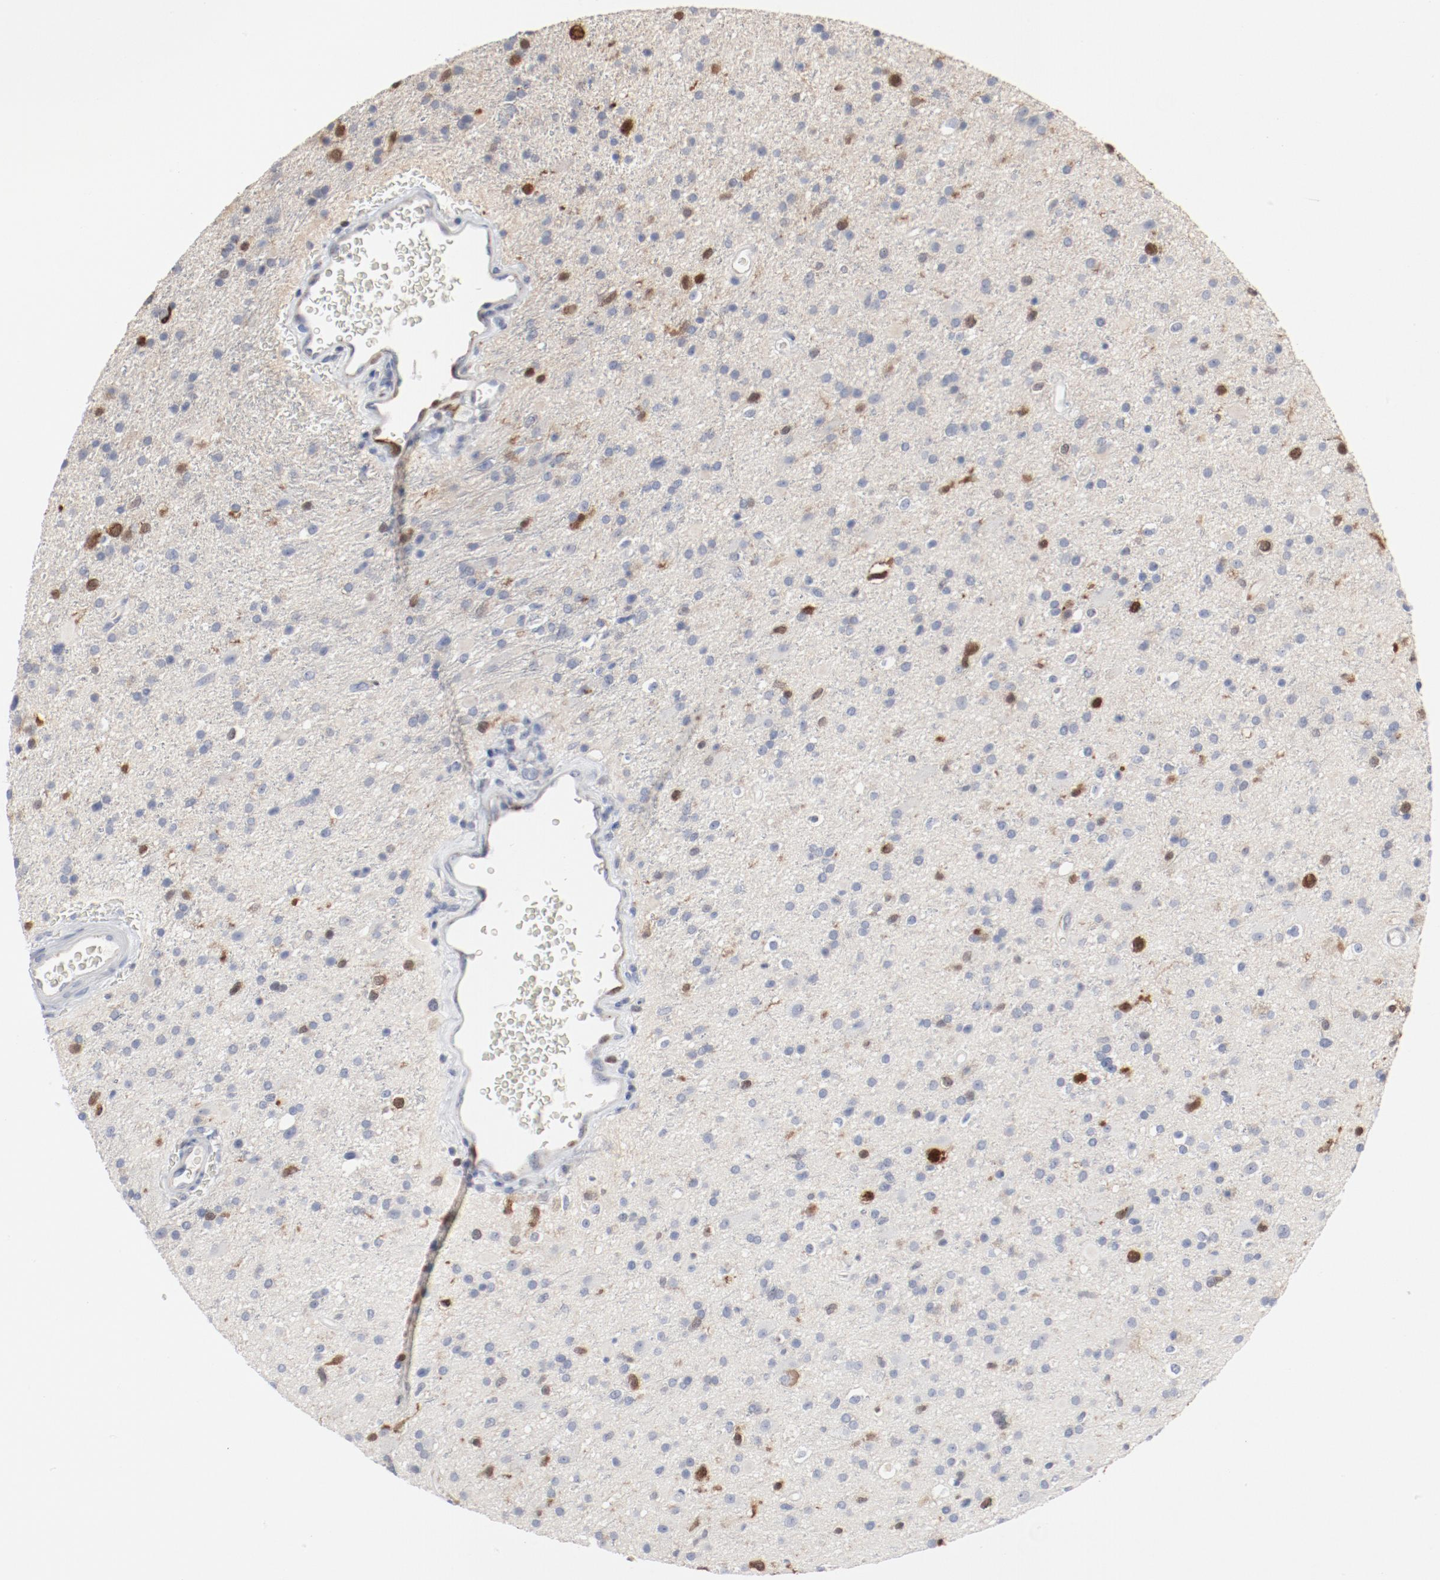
{"staining": {"intensity": "moderate", "quantity": "<25%", "location": "nuclear"}, "tissue": "glioma", "cell_type": "Tumor cells", "image_type": "cancer", "snomed": [{"axis": "morphology", "description": "Glioma, malignant, High grade"}, {"axis": "topography", "description": "Brain"}], "caption": "High-power microscopy captured an IHC photomicrograph of malignant high-grade glioma, revealing moderate nuclear expression in about <25% of tumor cells. (DAB = brown stain, brightfield microscopy at high magnification).", "gene": "CDK1", "patient": {"sex": "male", "age": 33}}